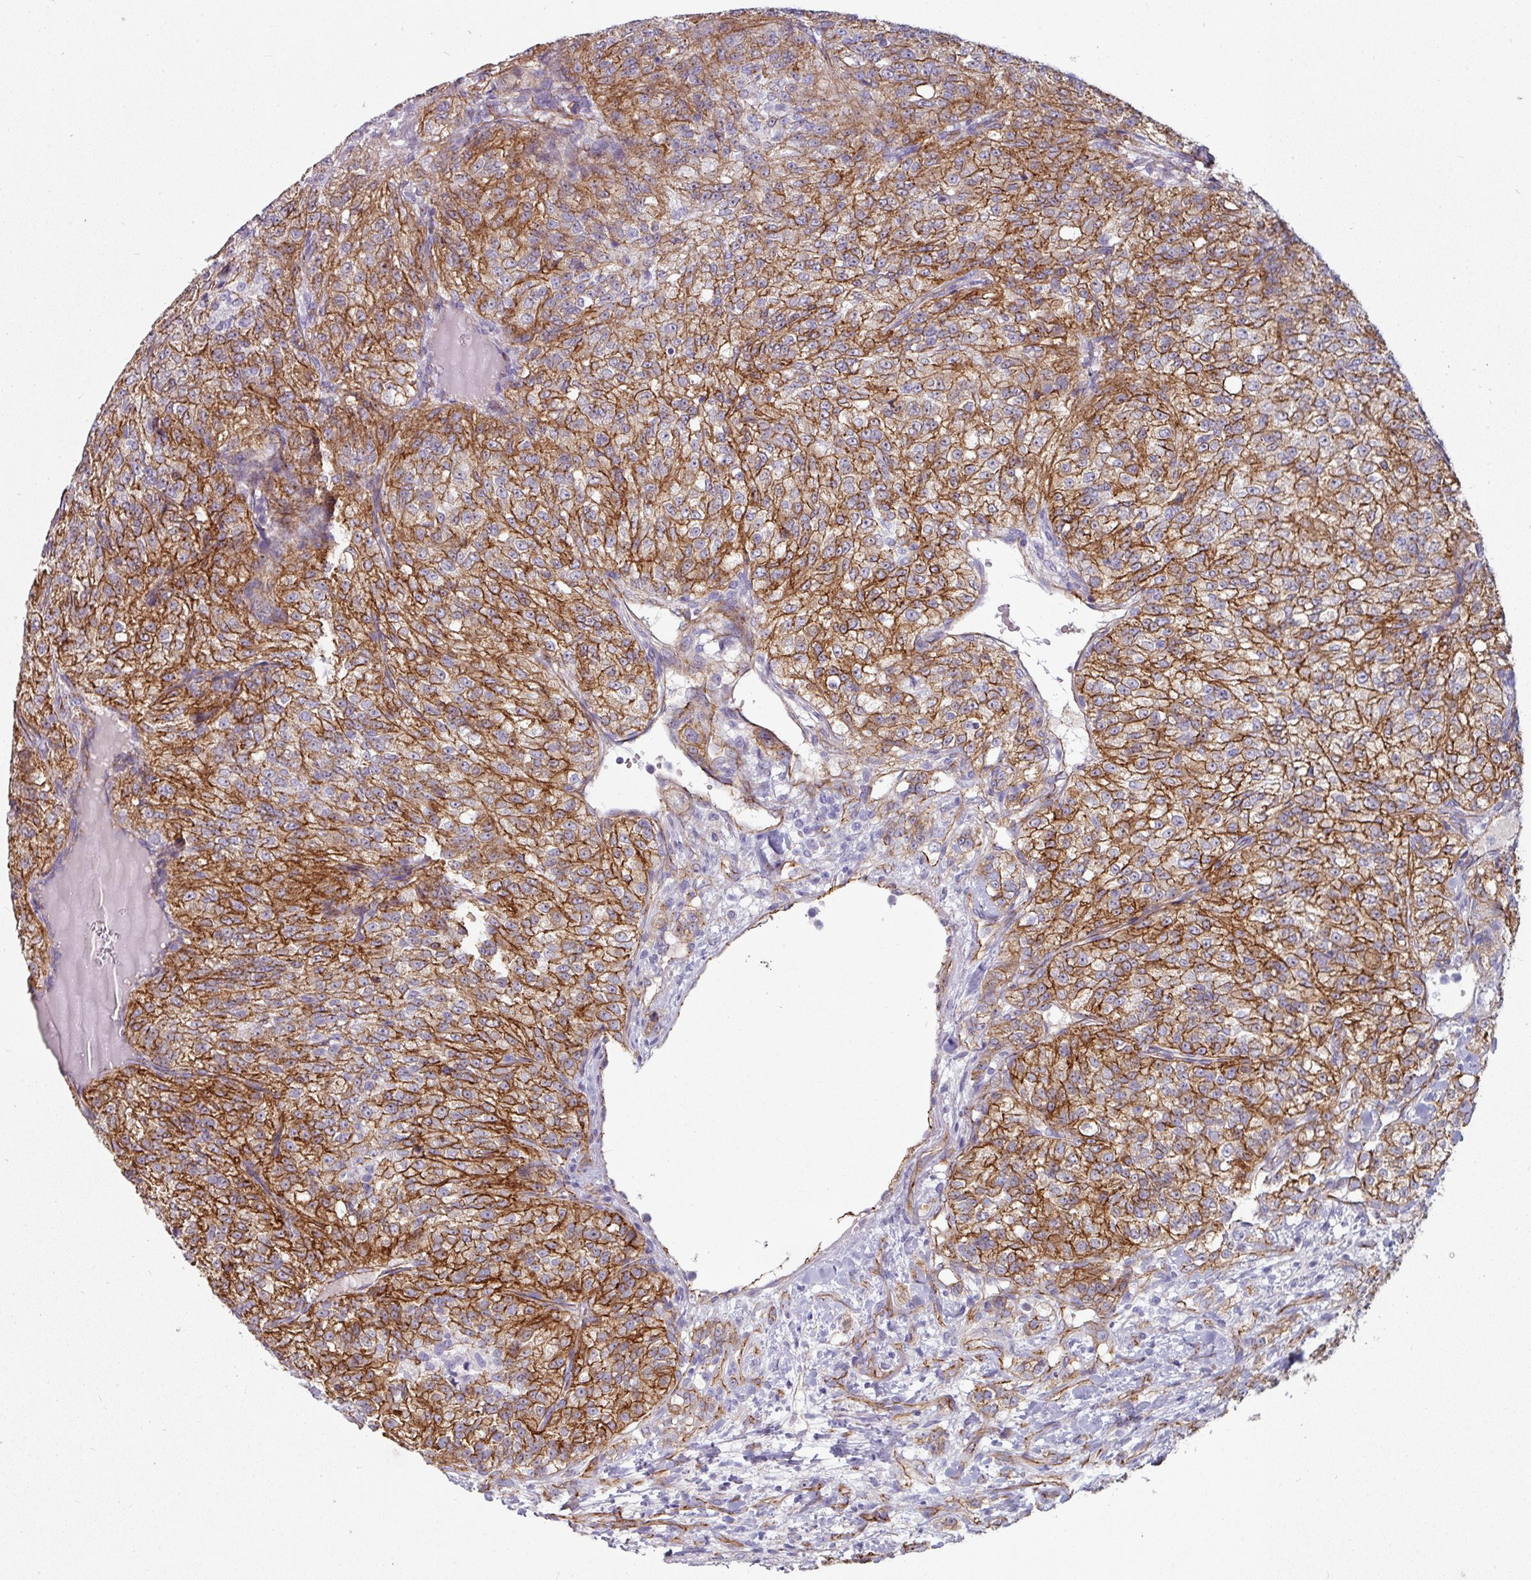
{"staining": {"intensity": "moderate", "quantity": ">75%", "location": "cytoplasmic/membranous"}, "tissue": "renal cancer", "cell_type": "Tumor cells", "image_type": "cancer", "snomed": [{"axis": "morphology", "description": "Adenocarcinoma, NOS"}, {"axis": "topography", "description": "Kidney"}], "caption": "Protein expression analysis of human adenocarcinoma (renal) reveals moderate cytoplasmic/membranous staining in about >75% of tumor cells.", "gene": "JUP", "patient": {"sex": "female", "age": 63}}